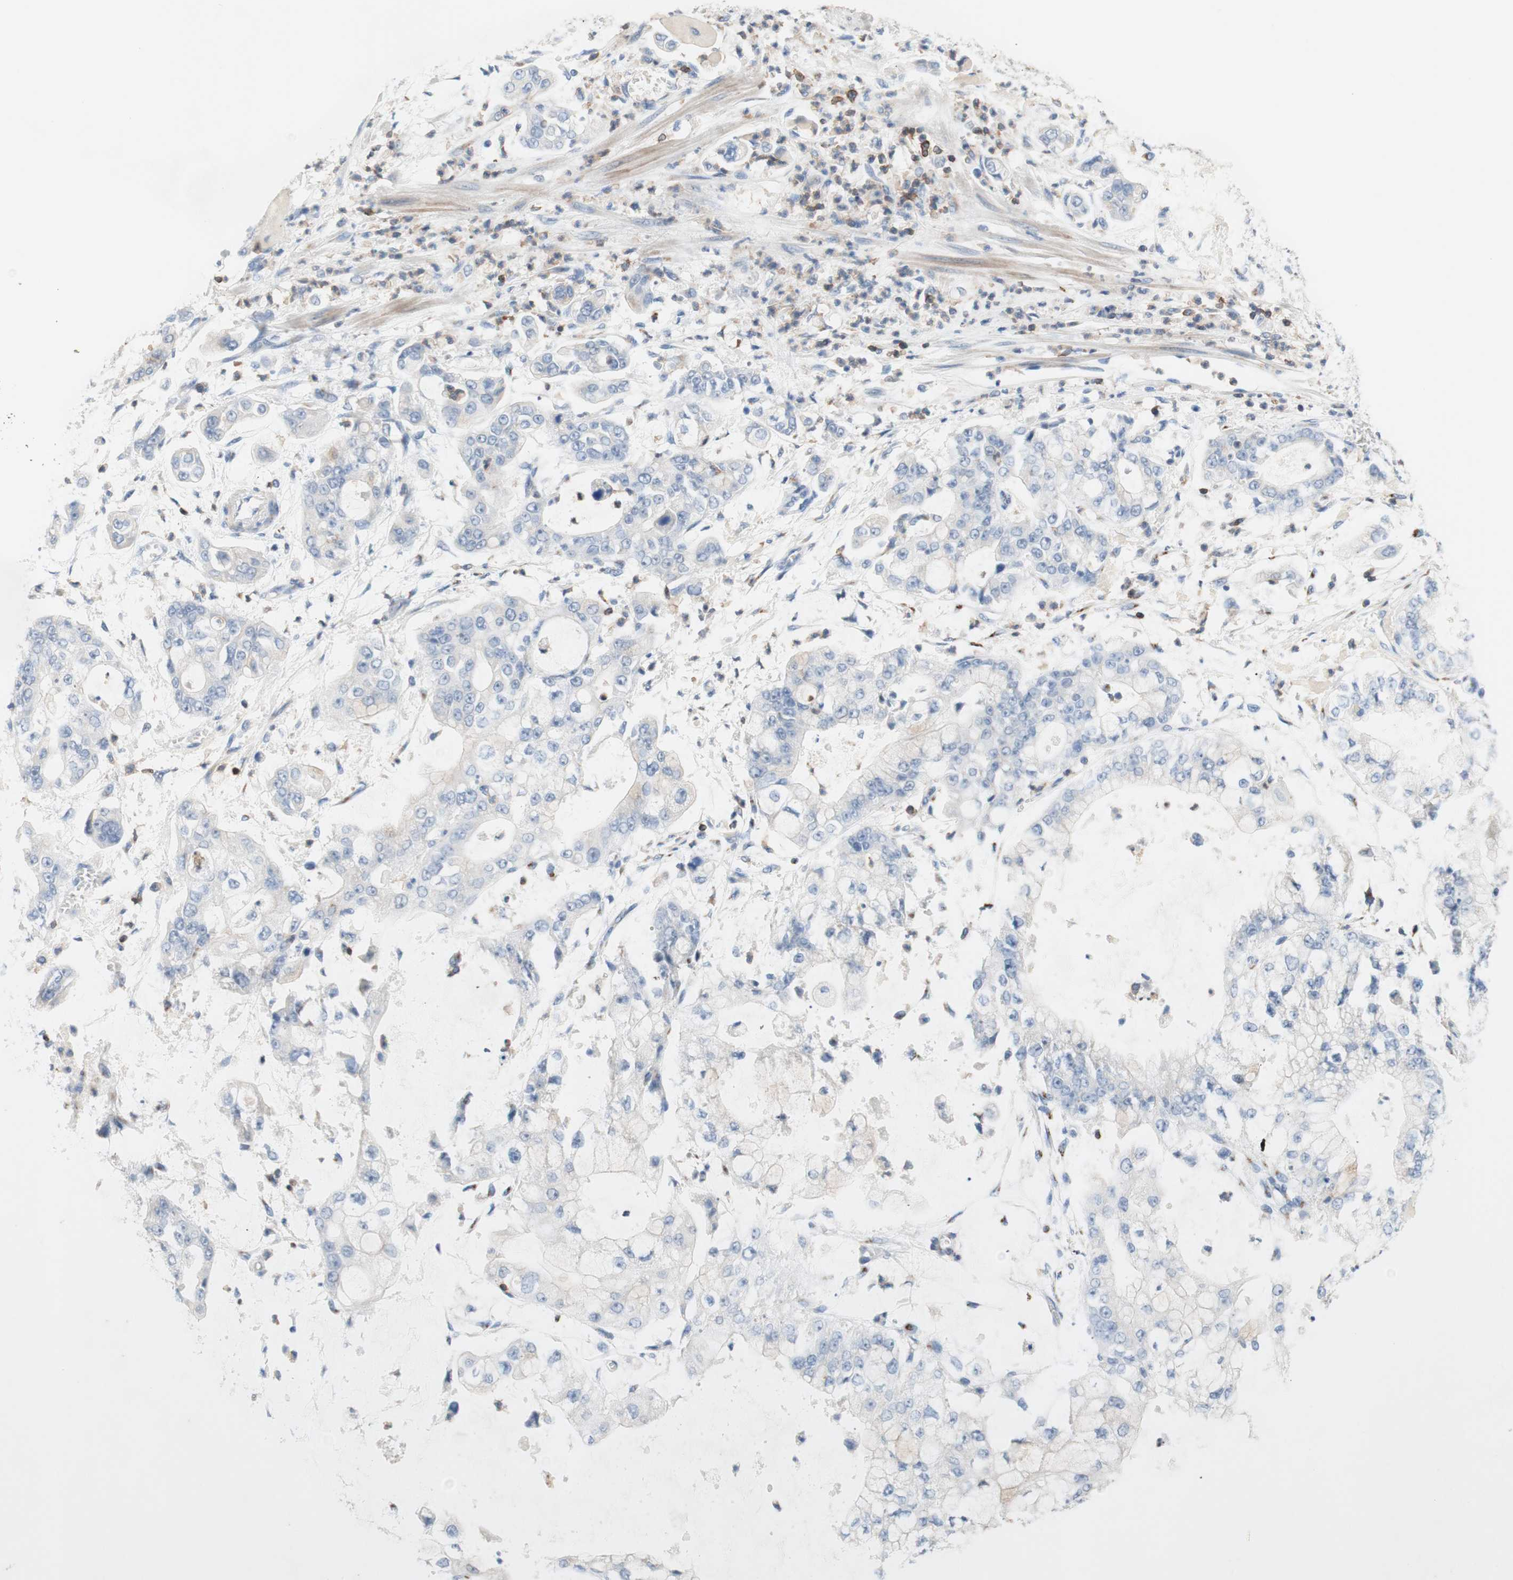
{"staining": {"intensity": "negative", "quantity": "none", "location": "none"}, "tissue": "stomach cancer", "cell_type": "Tumor cells", "image_type": "cancer", "snomed": [{"axis": "morphology", "description": "Adenocarcinoma, NOS"}, {"axis": "topography", "description": "Stomach"}], "caption": "DAB immunohistochemical staining of human stomach cancer displays no significant positivity in tumor cells. Brightfield microscopy of immunohistochemistry stained with DAB (brown) and hematoxylin (blue), captured at high magnification.", "gene": "SPINK6", "patient": {"sex": "male", "age": 76}}